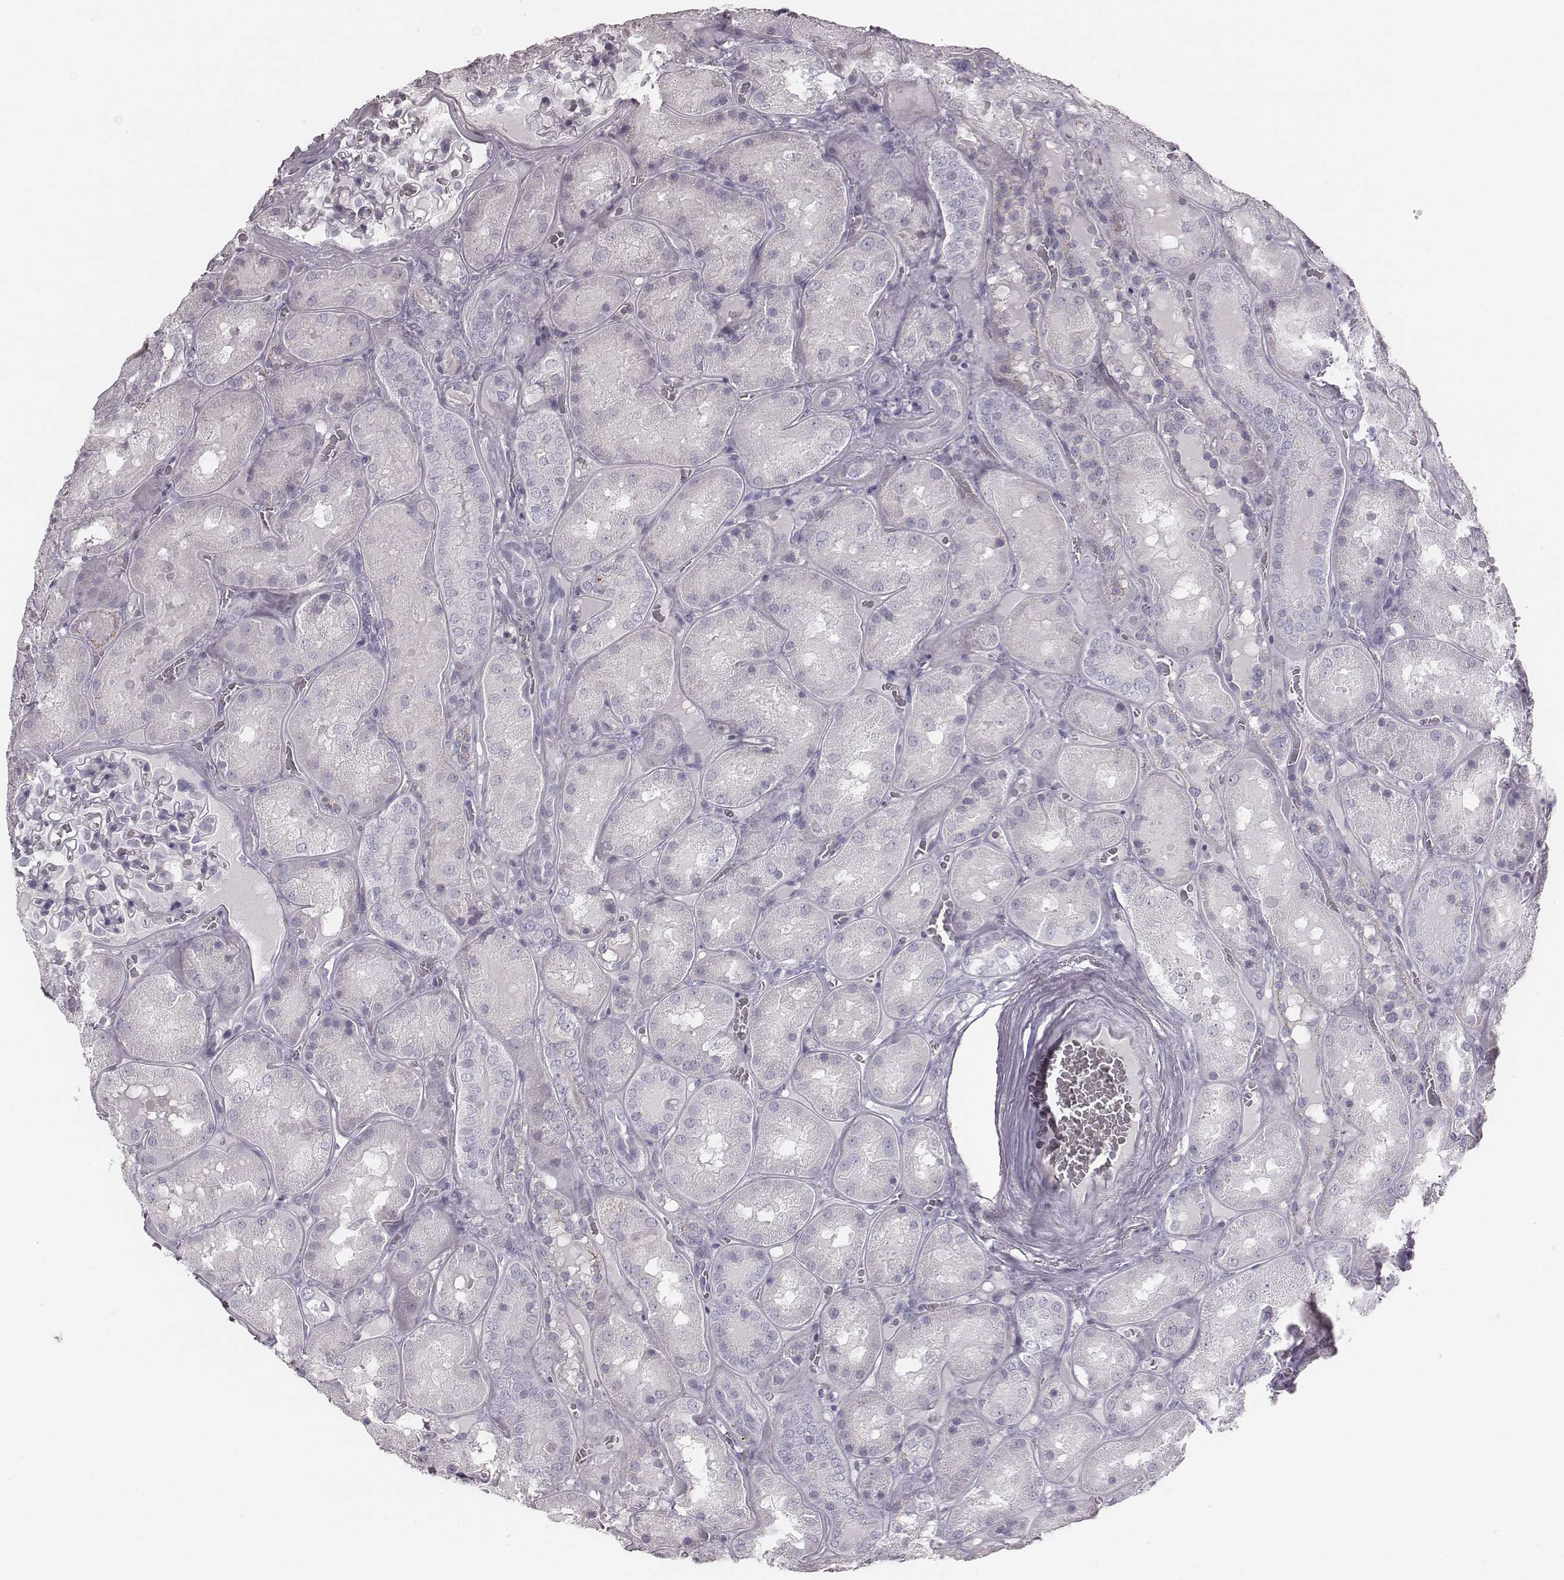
{"staining": {"intensity": "negative", "quantity": "none", "location": "none"}, "tissue": "kidney", "cell_type": "Cells in glomeruli", "image_type": "normal", "snomed": [{"axis": "morphology", "description": "Normal tissue, NOS"}, {"axis": "topography", "description": "Kidney"}], "caption": "This is an immunohistochemistry micrograph of normal kidney. There is no positivity in cells in glomeruli.", "gene": "ENSG00000285837", "patient": {"sex": "male", "age": 73}}